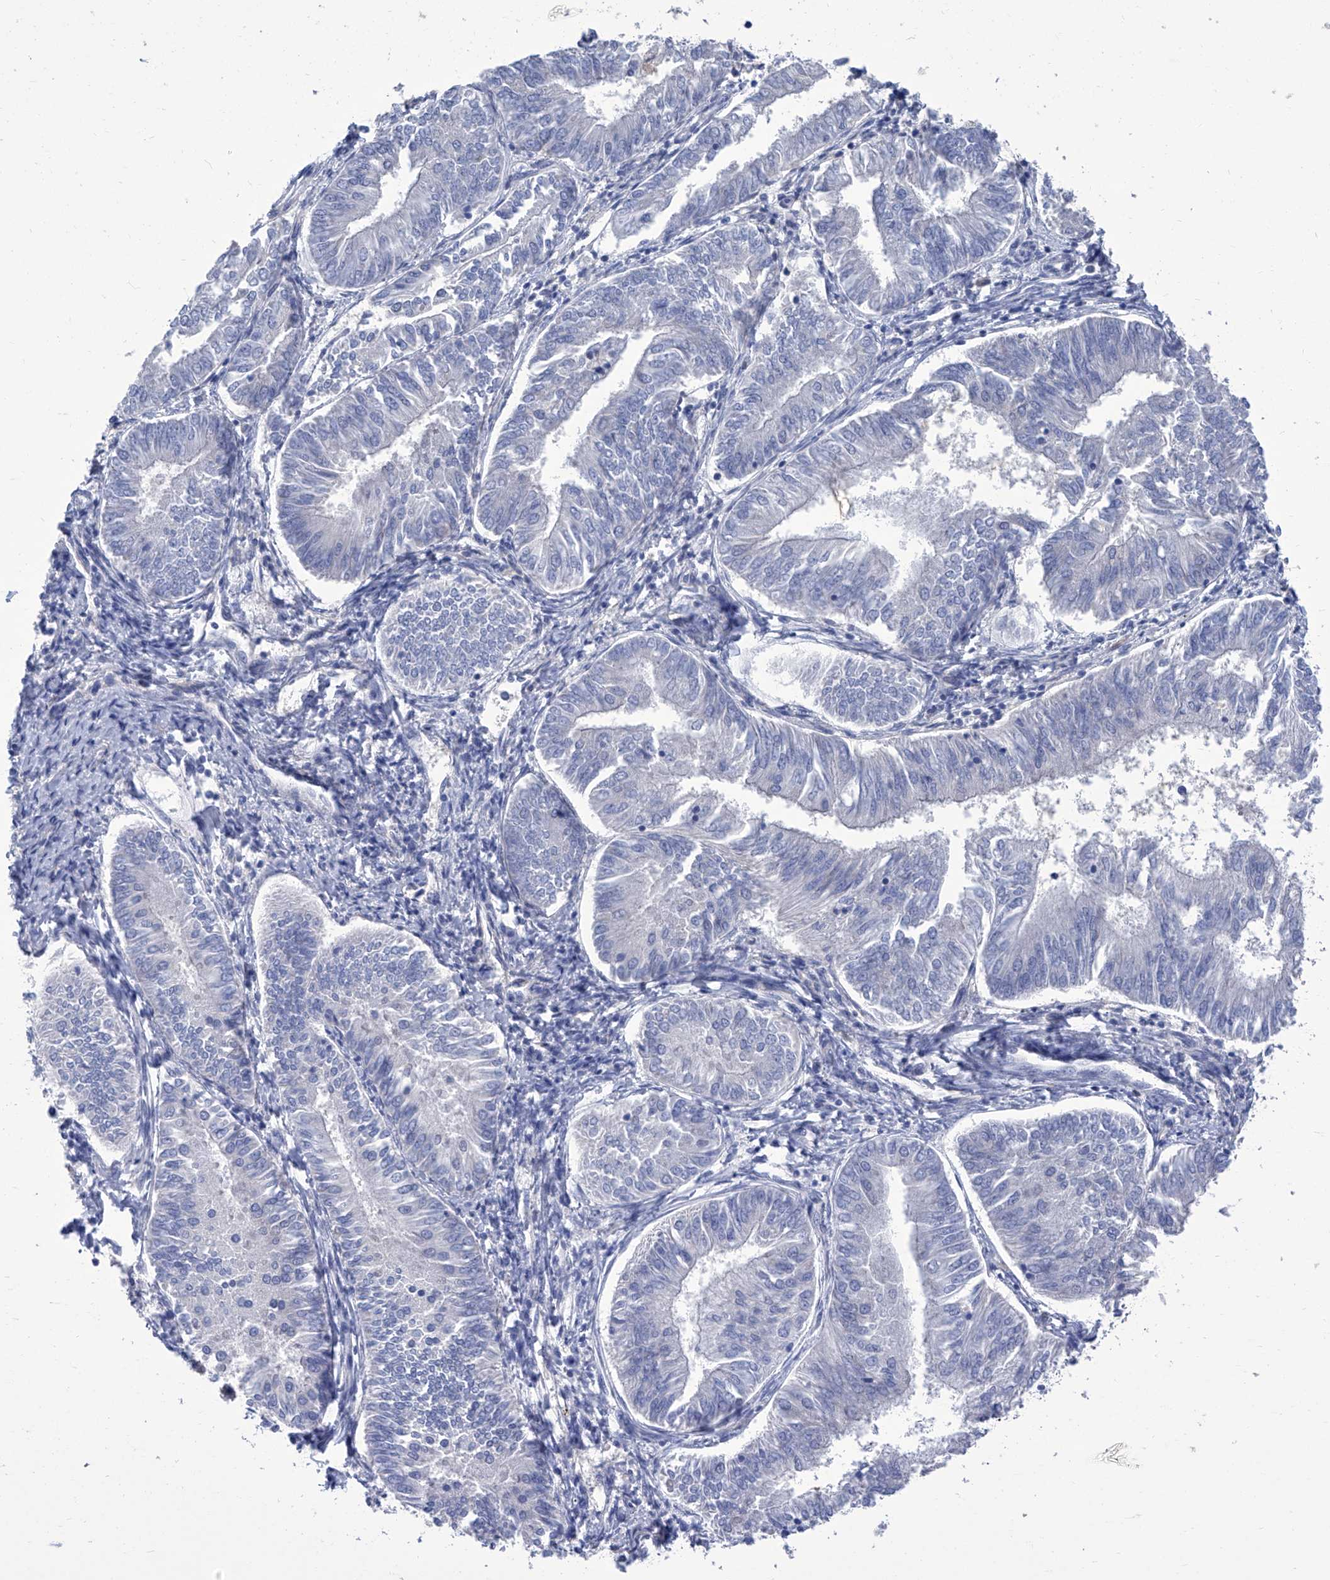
{"staining": {"intensity": "negative", "quantity": "none", "location": "none"}, "tissue": "endometrial cancer", "cell_type": "Tumor cells", "image_type": "cancer", "snomed": [{"axis": "morphology", "description": "Adenocarcinoma, NOS"}, {"axis": "topography", "description": "Endometrium"}], "caption": "Immunohistochemistry of endometrial cancer demonstrates no positivity in tumor cells.", "gene": "SMS", "patient": {"sex": "female", "age": 58}}